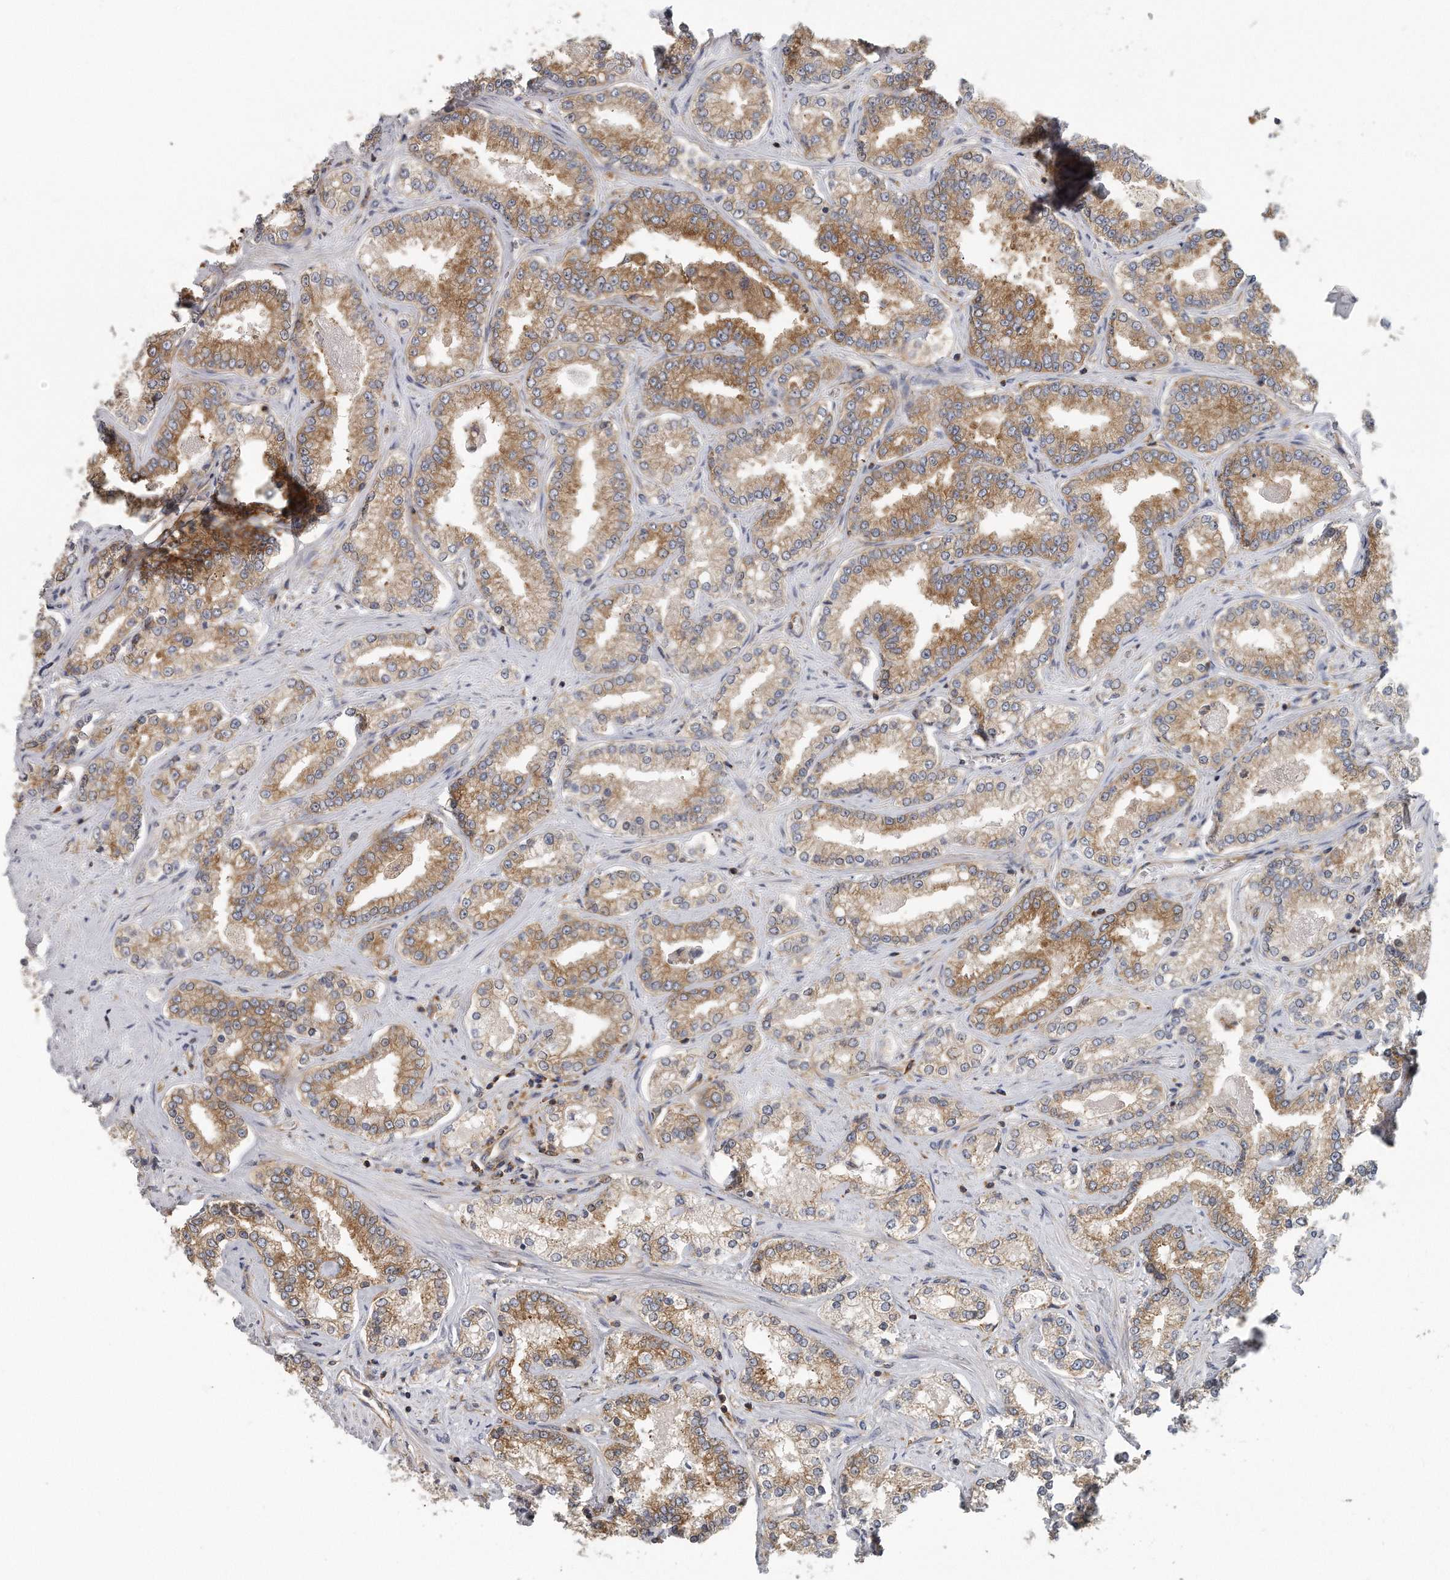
{"staining": {"intensity": "moderate", "quantity": ">75%", "location": "cytoplasmic/membranous"}, "tissue": "prostate cancer", "cell_type": "Tumor cells", "image_type": "cancer", "snomed": [{"axis": "morphology", "description": "Normal tissue, NOS"}, {"axis": "morphology", "description": "Adenocarcinoma, High grade"}, {"axis": "topography", "description": "Prostate"}], "caption": "A brown stain labels moderate cytoplasmic/membranous expression of a protein in prostate high-grade adenocarcinoma tumor cells. The staining was performed using DAB (3,3'-diaminobenzidine) to visualize the protein expression in brown, while the nuclei were stained in blue with hematoxylin (Magnification: 20x).", "gene": "EIF3I", "patient": {"sex": "male", "age": 83}}